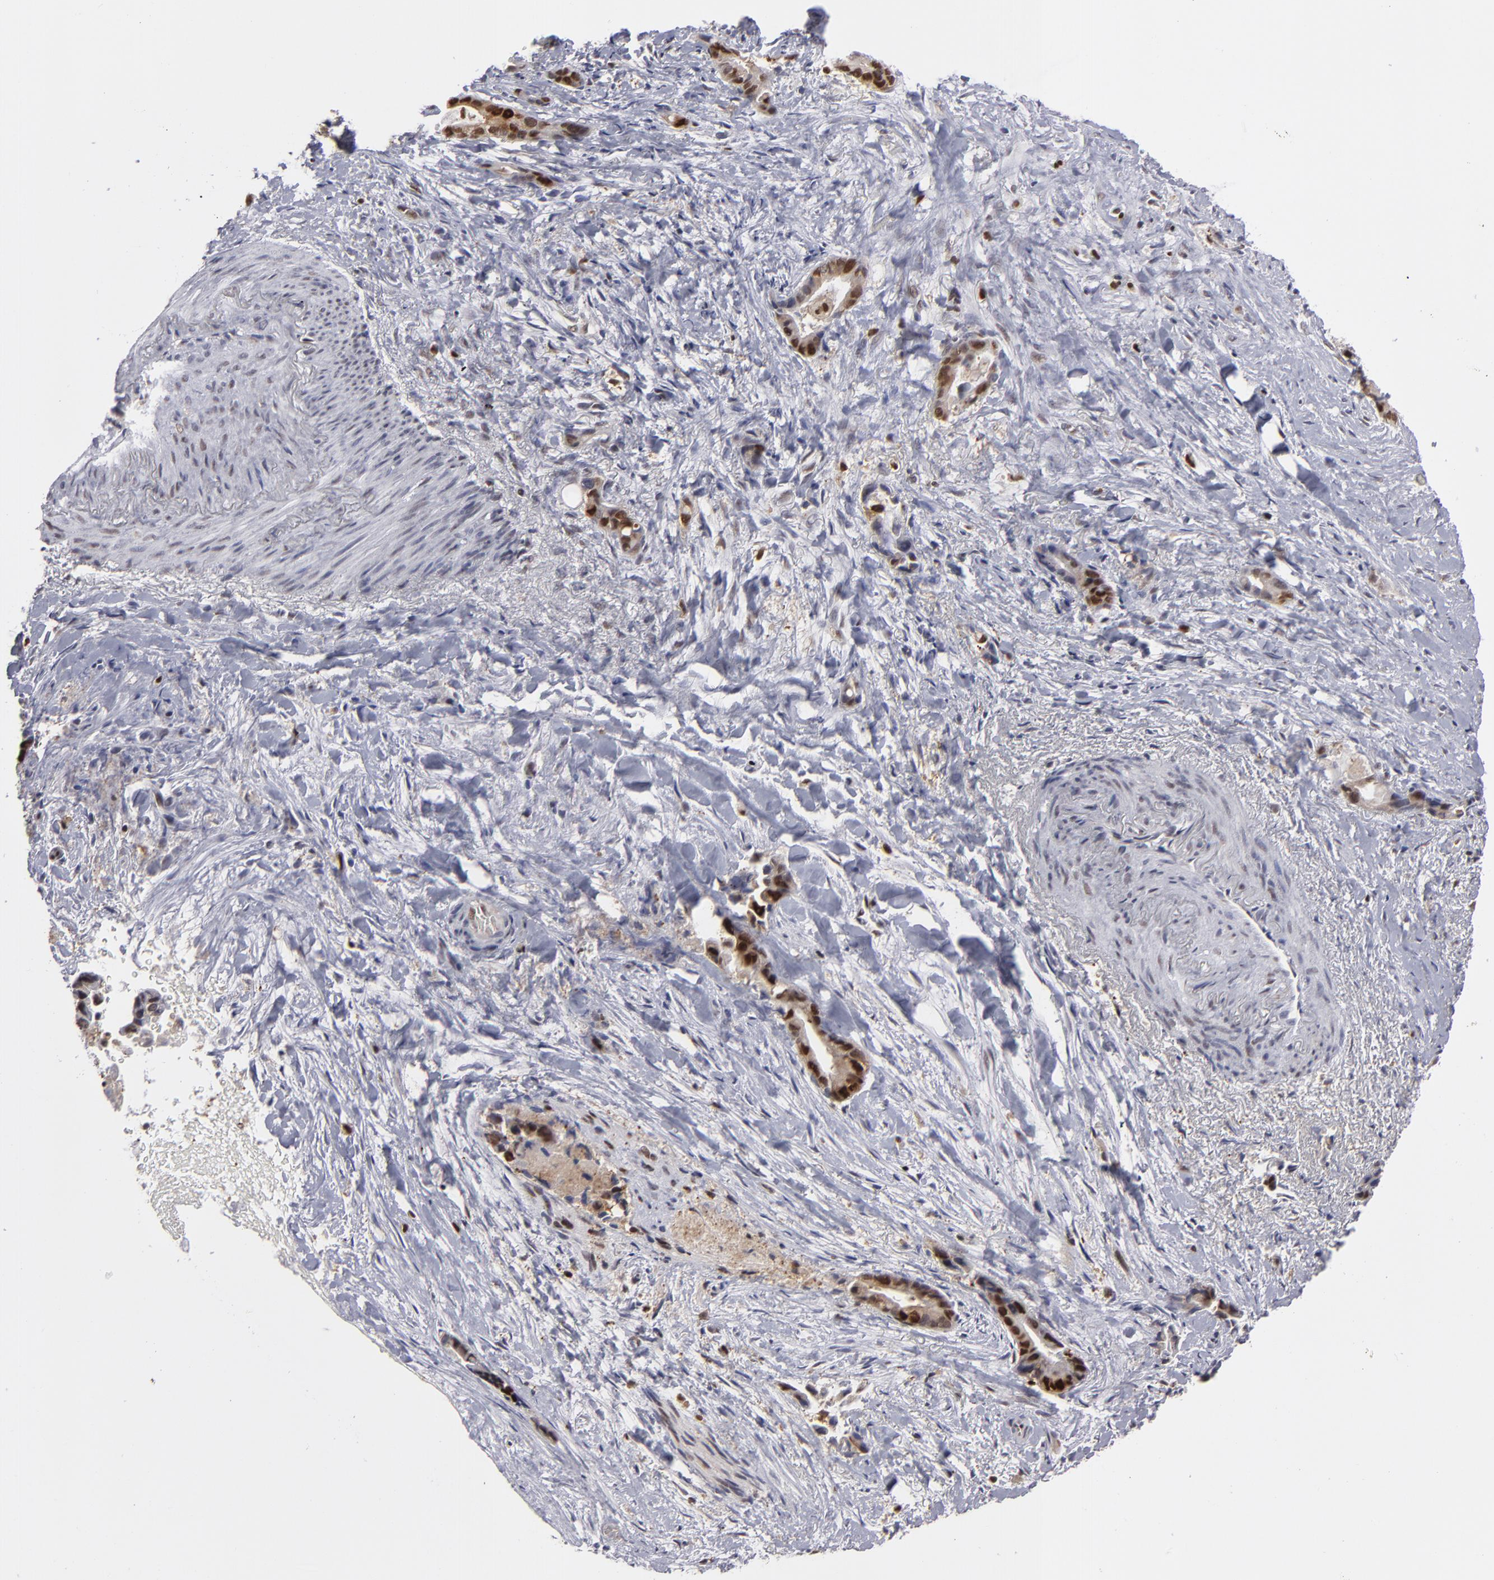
{"staining": {"intensity": "weak", "quantity": ">75%", "location": "cytoplasmic/membranous,nuclear"}, "tissue": "liver cancer", "cell_type": "Tumor cells", "image_type": "cancer", "snomed": [{"axis": "morphology", "description": "Cholangiocarcinoma"}, {"axis": "topography", "description": "Liver"}], "caption": "Weak cytoplasmic/membranous and nuclear expression is seen in approximately >75% of tumor cells in cholangiocarcinoma (liver). The protein is shown in brown color, while the nuclei are stained blue.", "gene": "GSR", "patient": {"sex": "female", "age": 55}}